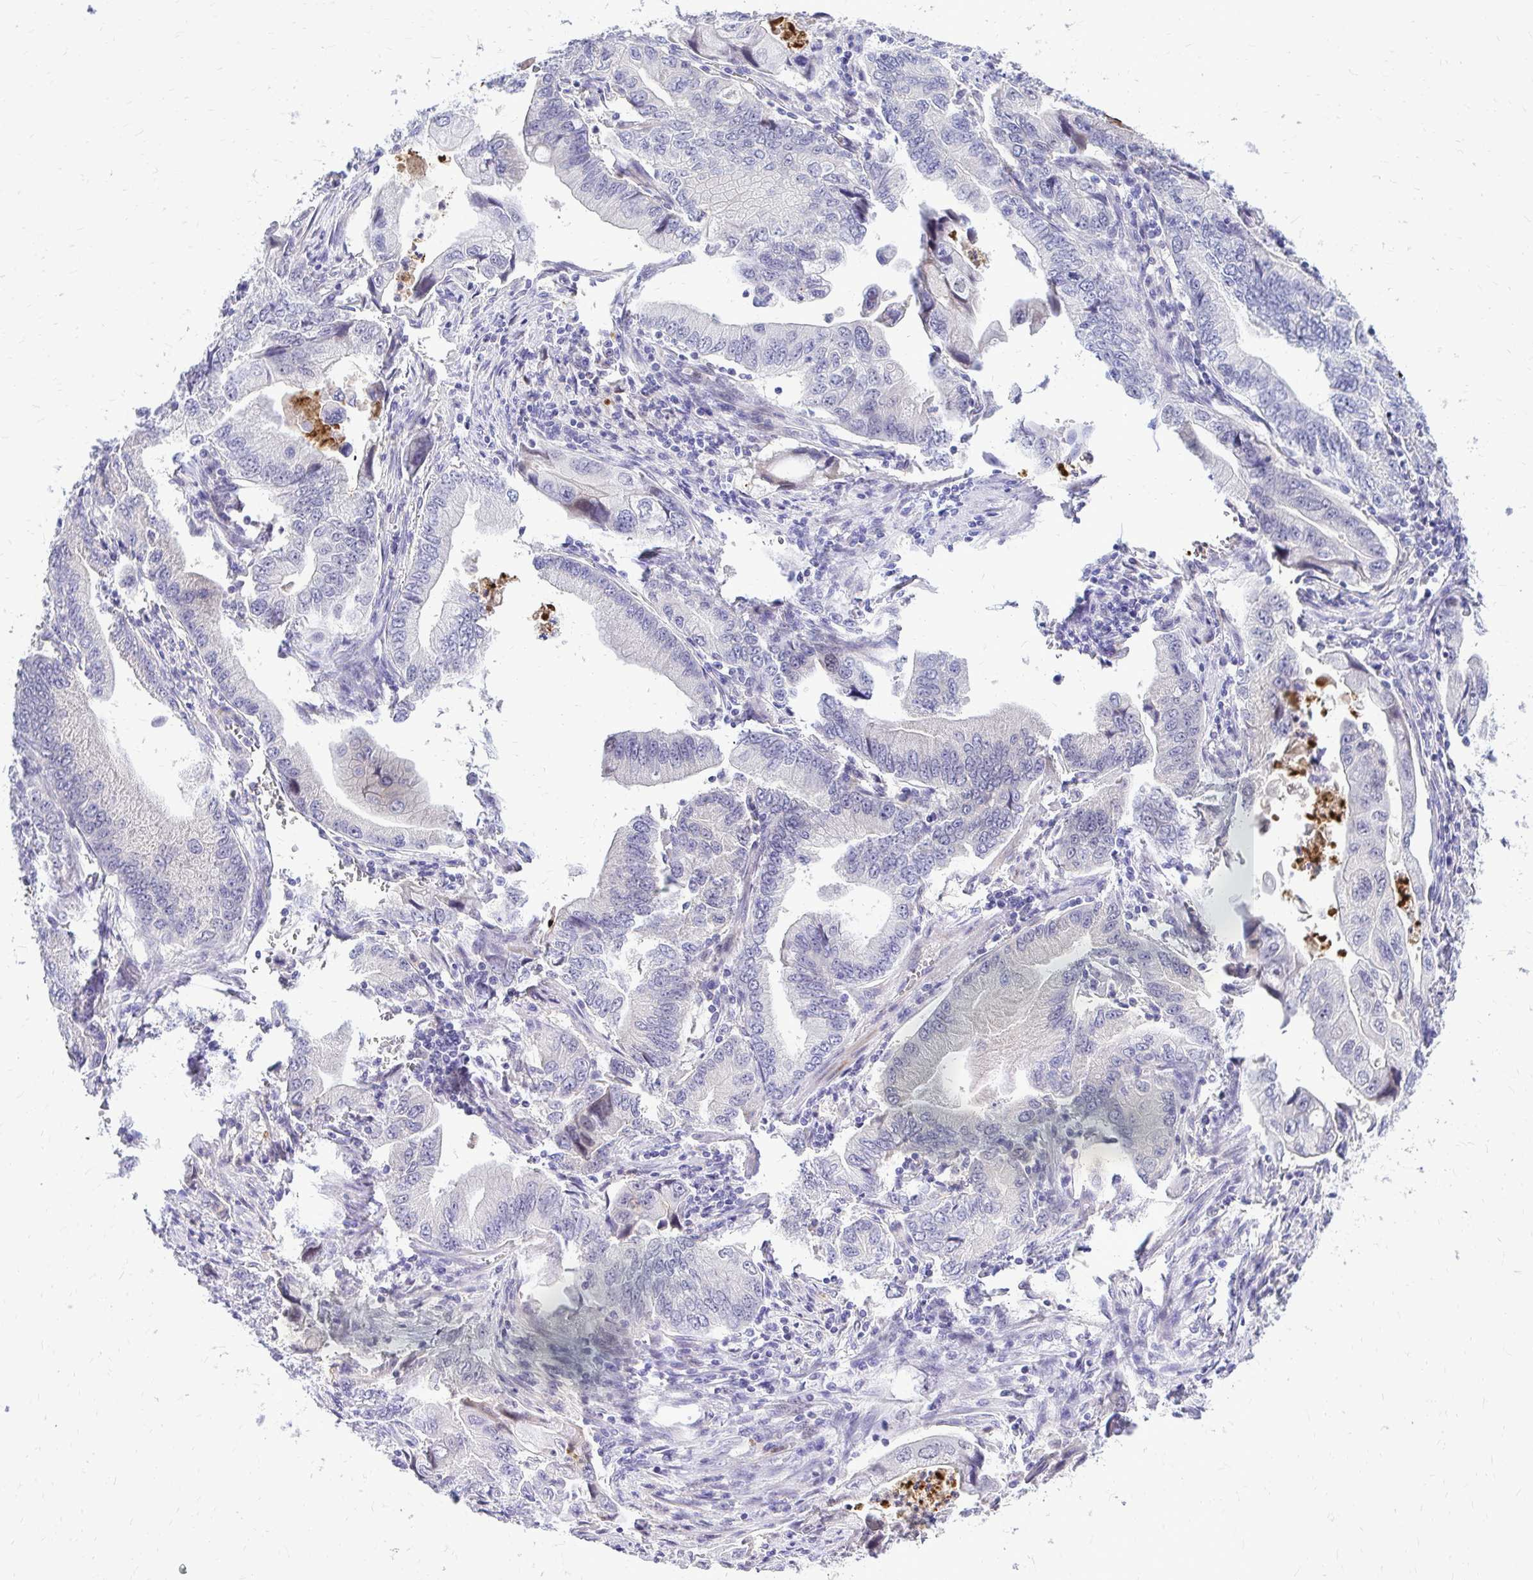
{"staining": {"intensity": "negative", "quantity": "none", "location": "none"}, "tissue": "stomach cancer", "cell_type": "Tumor cells", "image_type": "cancer", "snomed": [{"axis": "morphology", "description": "Adenocarcinoma, NOS"}, {"axis": "topography", "description": "Pancreas"}, {"axis": "topography", "description": "Stomach, upper"}], "caption": "High magnification brightfield microscopy of stomach adenocarcinoma stained with DAB (3,3'-diaminobenzidine) (brown) and counterstained with hematoxylin (blue): tumor cells show no significant expression.", "gene": "ZSWIM9", "patient": {"sex": "male", "age": 77}}